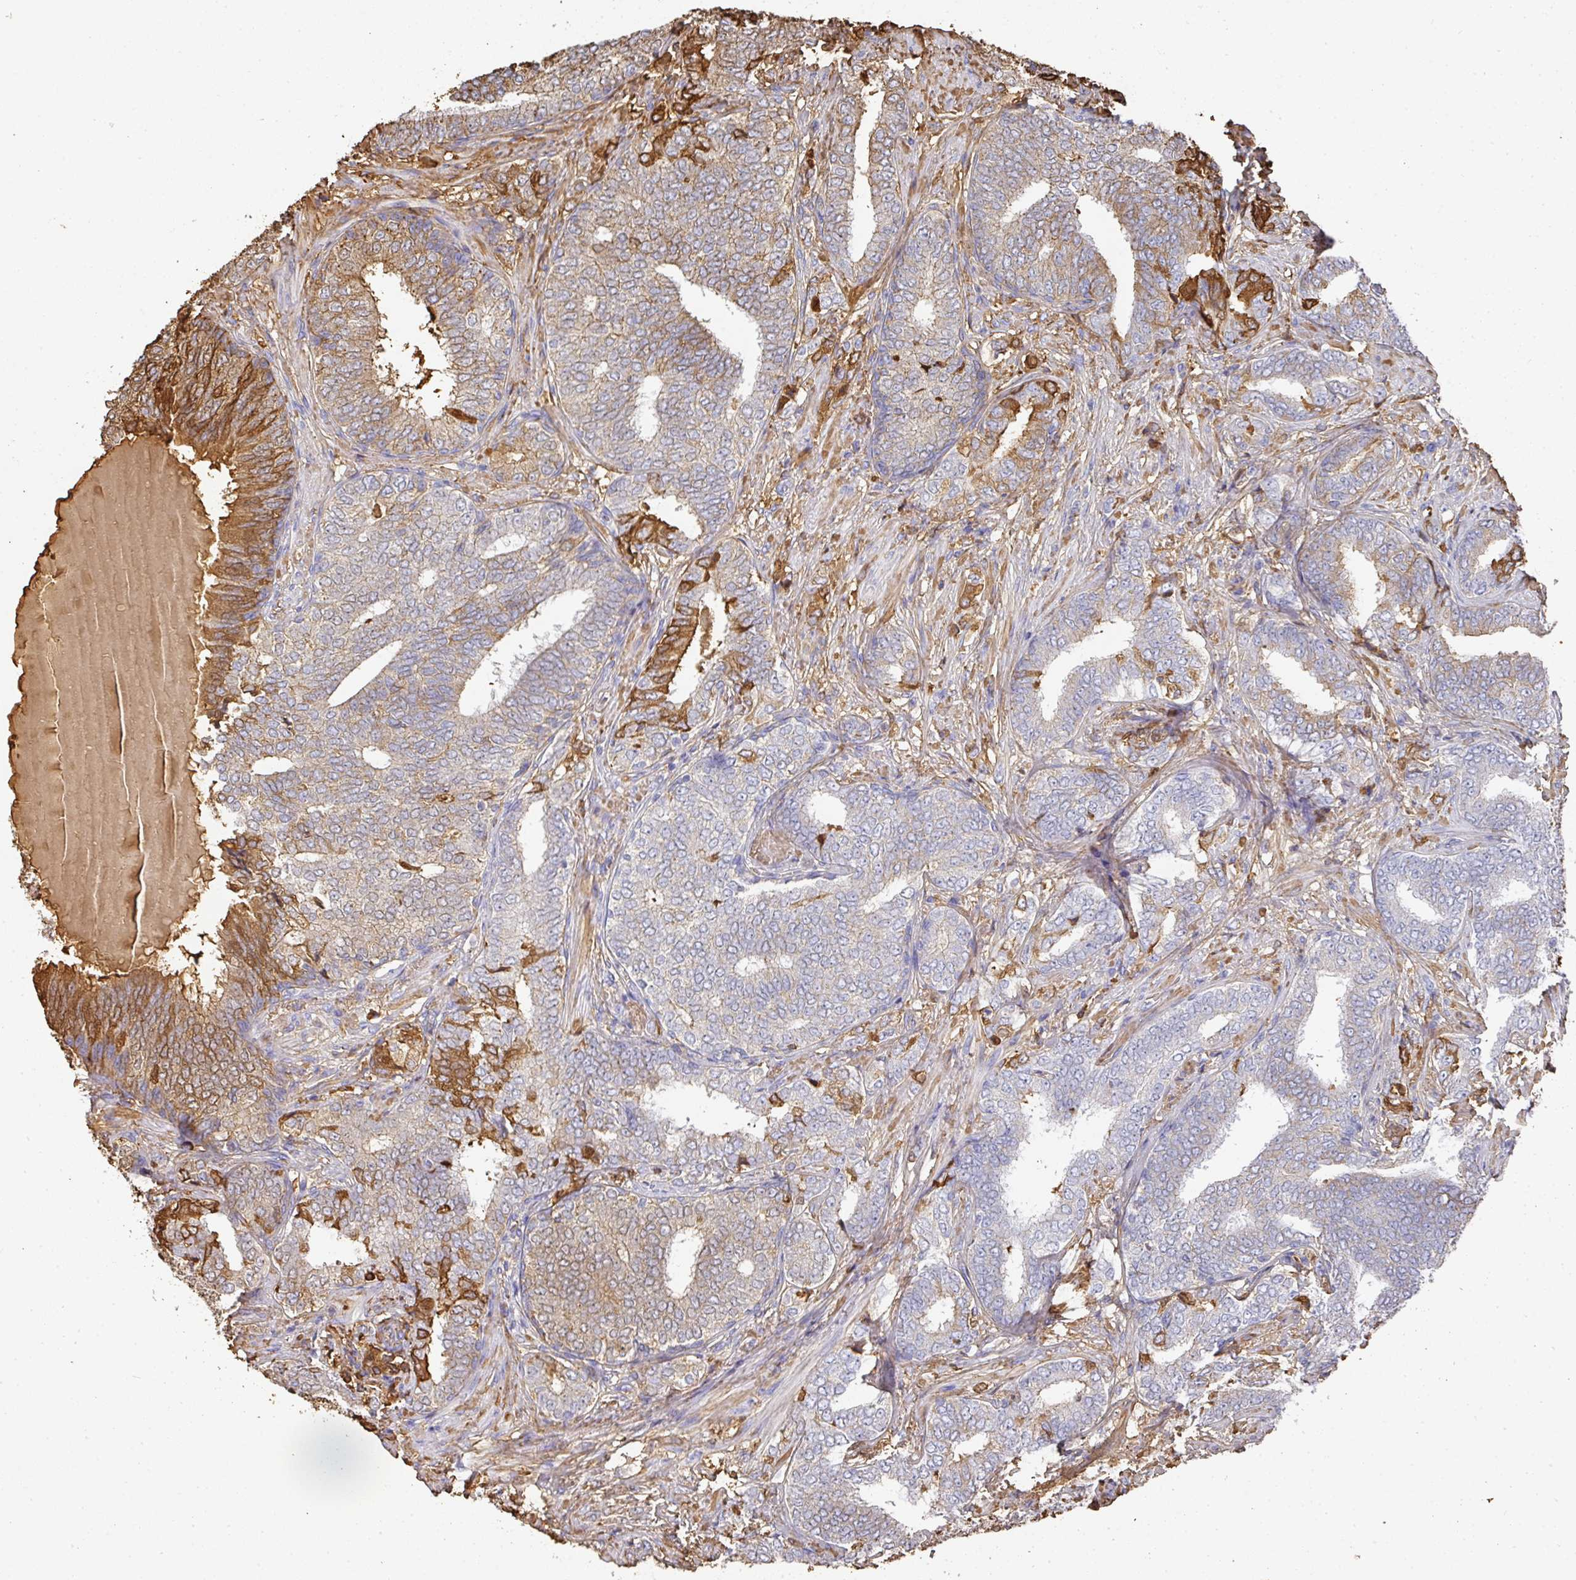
{"staining": {"intensity": "moderate", "quantity": "<25%", "location": "cytoplasmic/membranous"}, "tissue": "prostate cancer", "cell_type": "Tumor cells", "image_type": "cancer", "snomed": [{"axis": "morphology", "description": "Adenocarcinoma, High grade"}, {"axis": "topography", "description": "Prostate"}], "caption": "Prostate high-grade adenocarcinoma stained for a protein shows moderate cytoplasmic/membranous positivity in tumor cells.", "gene": "ALB", "patient": {"sex": "male", "age": 72}}